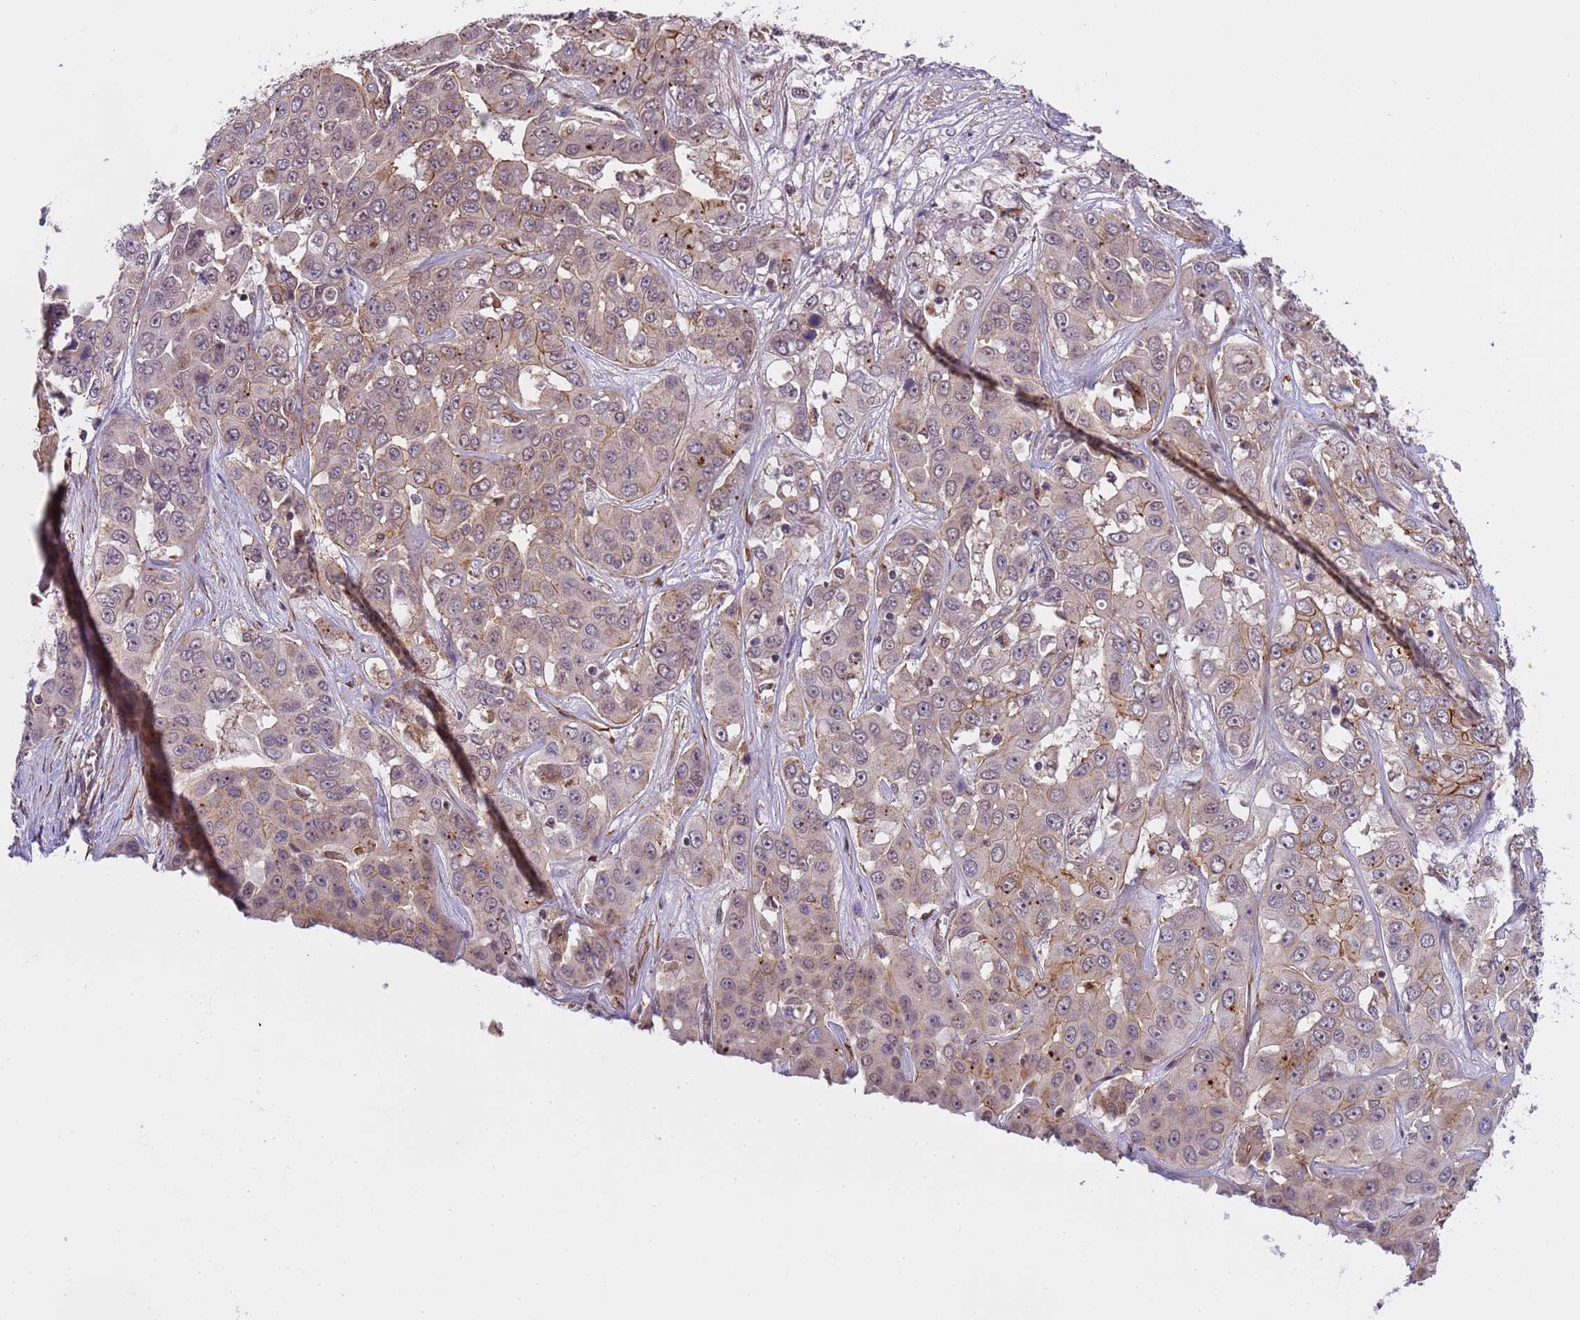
{"staining": {"intensity": "moderate", "quantity": "<25%", "location": "cytoplasmic/membranous"}, "tissue": "liver cancer", "cell_type": "Tumor cells", "image_type": "cancer", "snomed": [{"axis": "morphology", "description": "Cholangiocarcinoma"}, {"axis": "topography", "description": "Liver"}], "caption": "Cholangiocarcinoma (liver) stained with a brown dye shows moderate cytoplasmic/membranous positive positivity in approximately <25% of tumor cells.", "gene": "EMC2", "patient": {"sex": "female", "age": 52}}